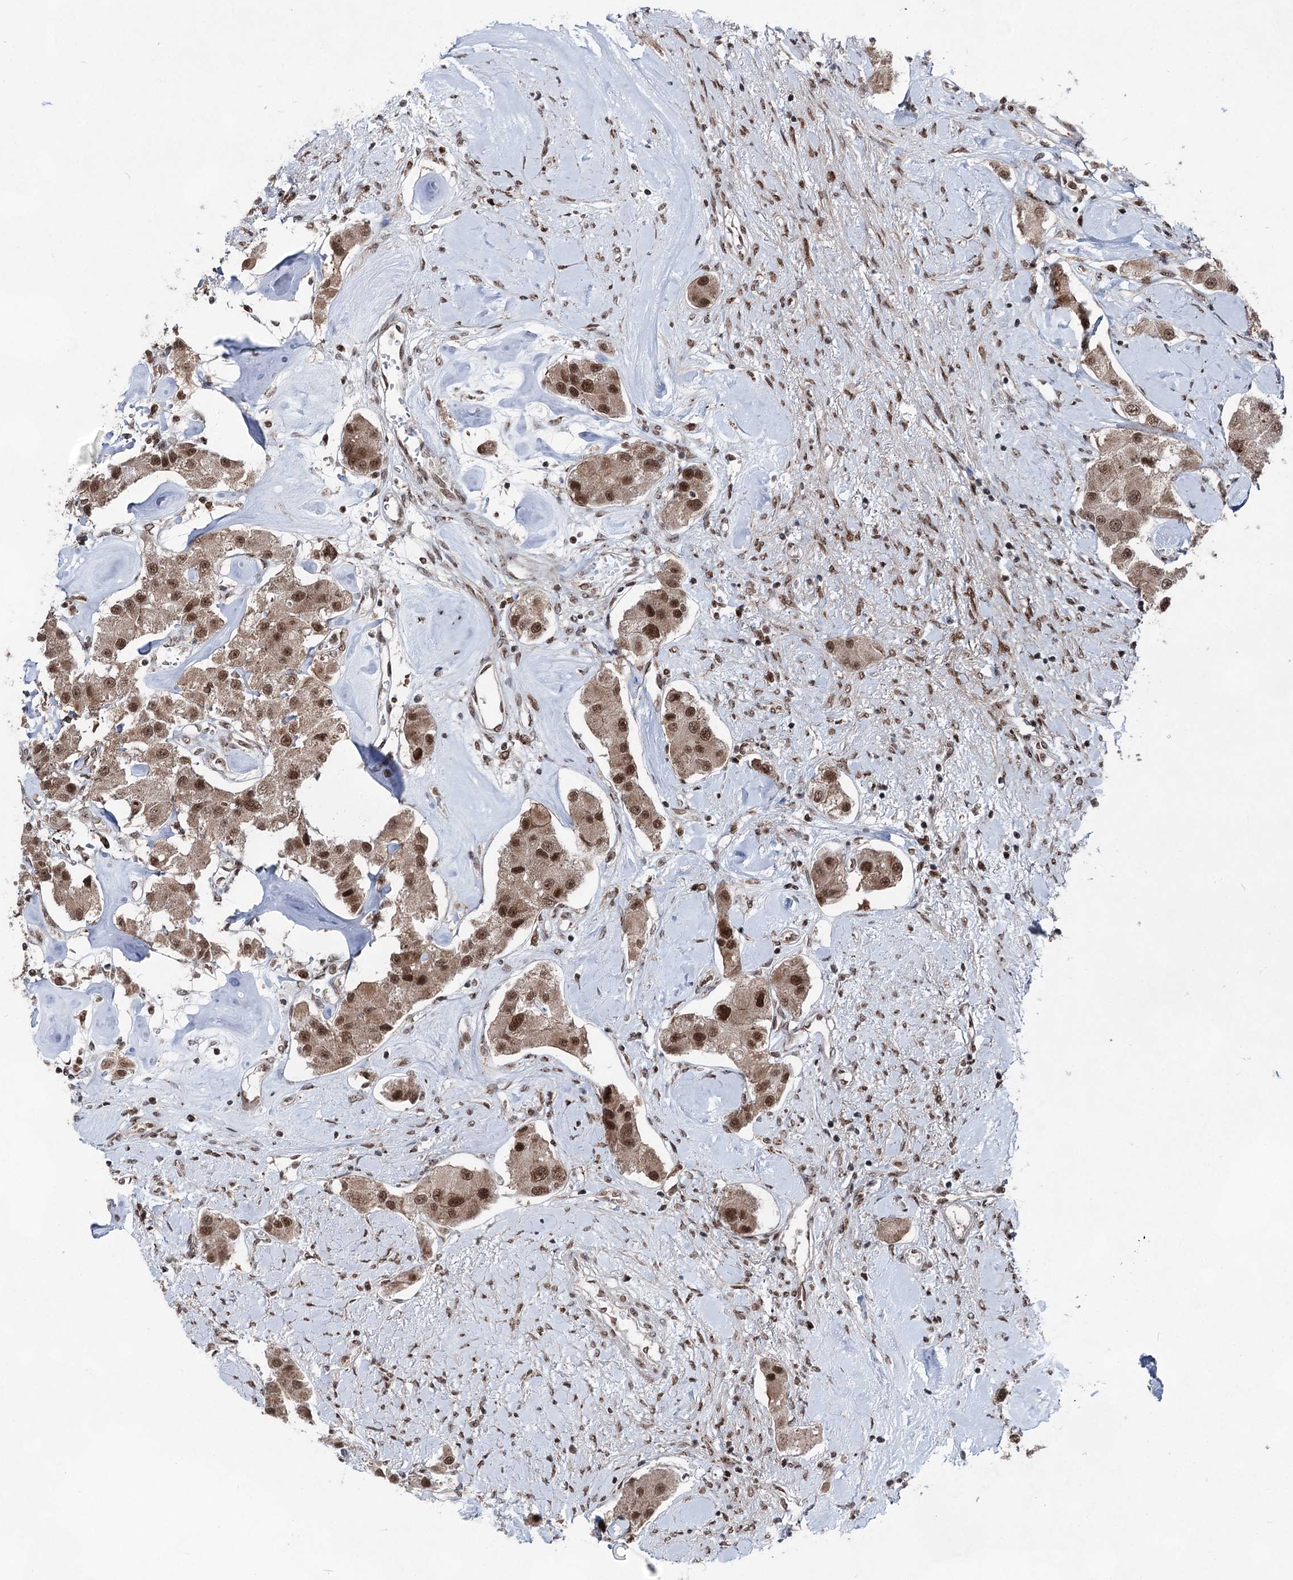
{"staining": {"intensity": "moderate", "quantity": ">75%", "location": "cytoplasmic/membranous,nuclear"}, "tissue": "carcinoid", "cell_type": "Tumor cells", "image_type": "cancer", "snomed": [{"axis": "morphology", "description": "Carcinoid, malignant, NOS"}, {"axis": "topography", "description": "Pancreas"}], "caption": "Human carcinoid stained for a protein (brown) exhibits moderate cytoplasmic/membranous and nuclear positive expression in approximately >75% of tumor cells.", "gene": "ZCCHC8", "patient": {"sex": "male", "age": 41}}